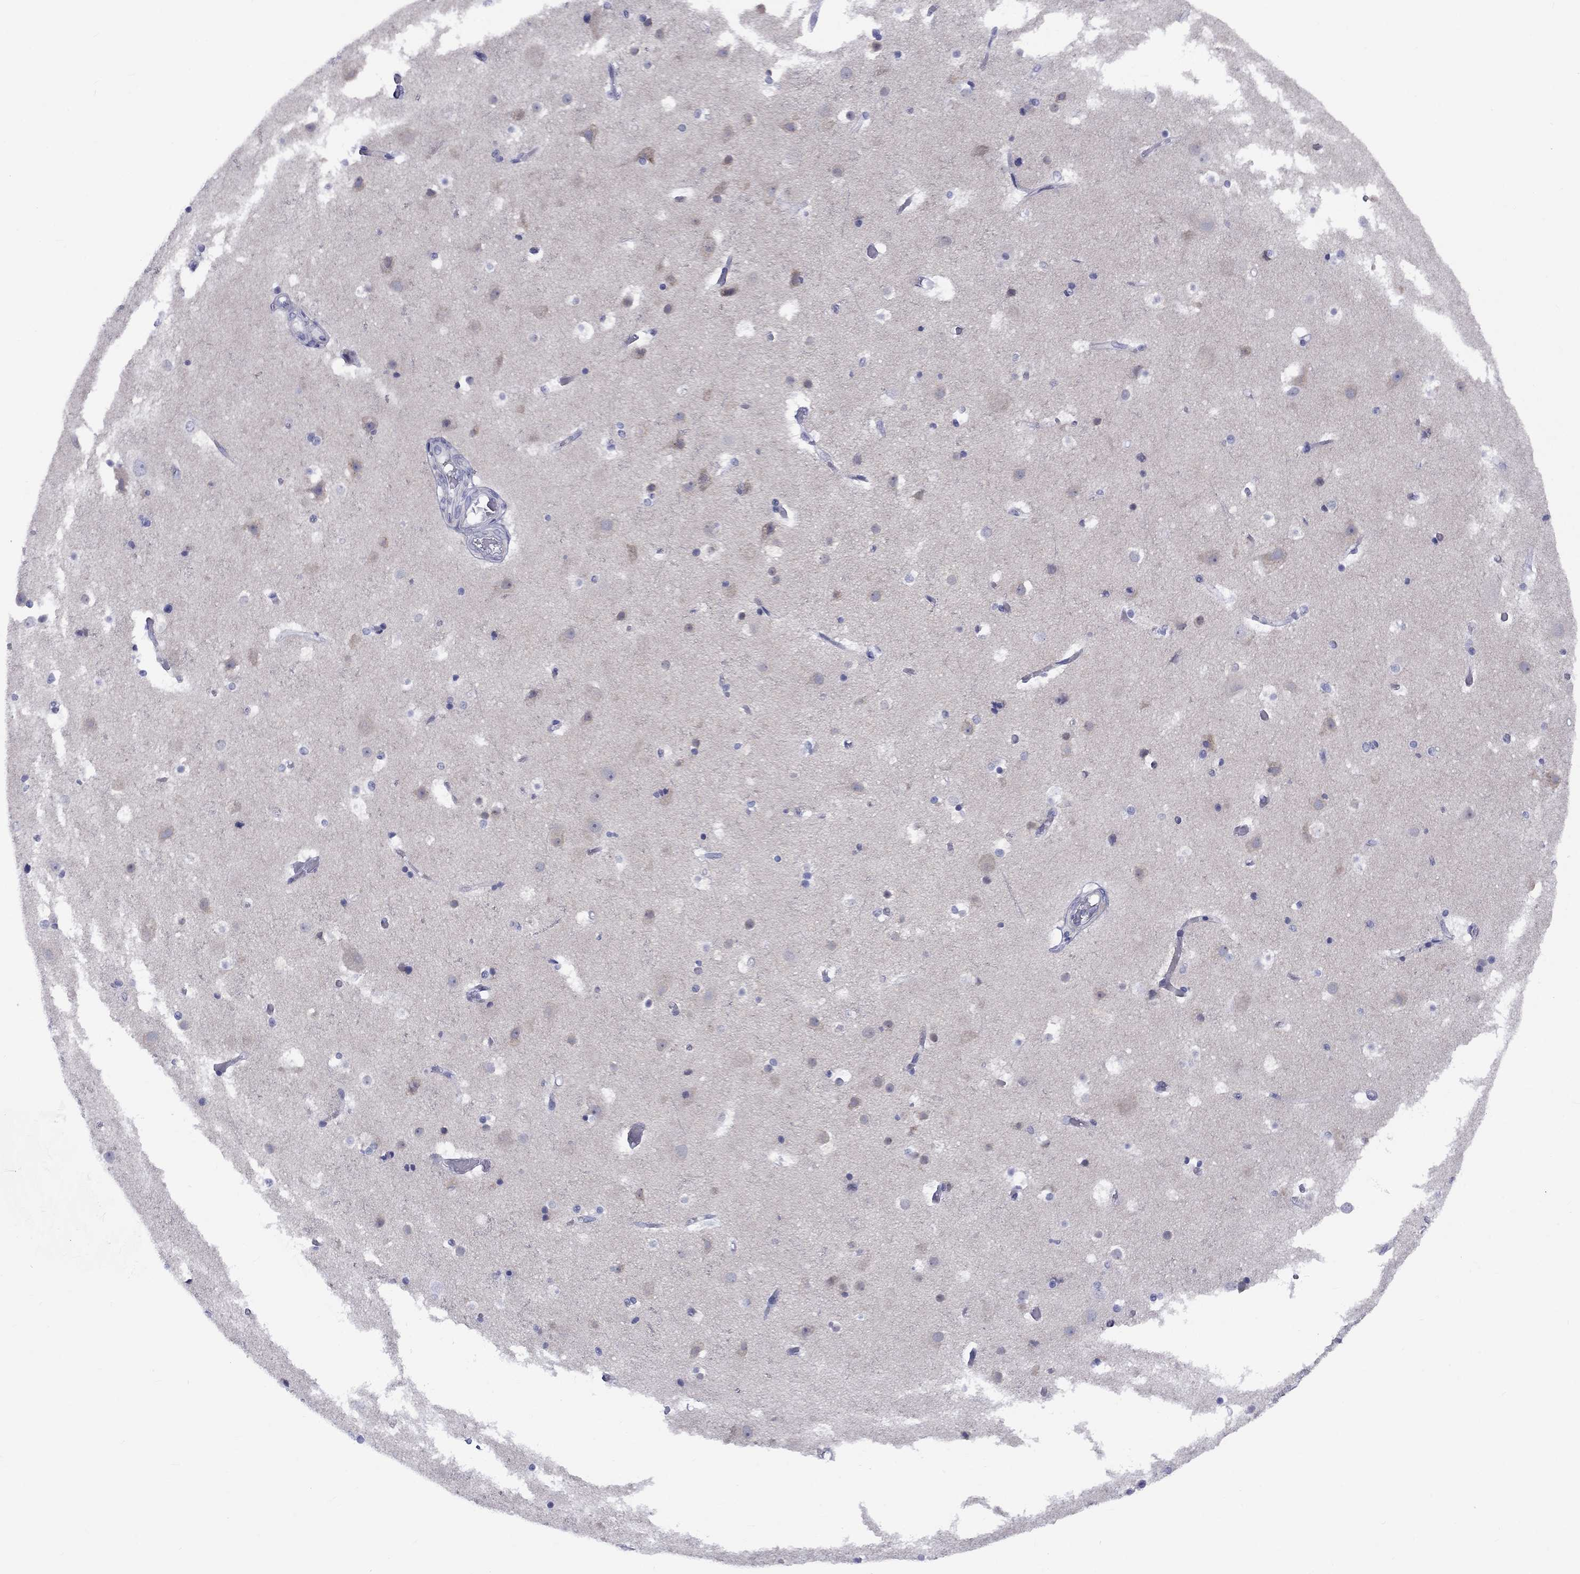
{"staining": {"intensity": "negative", "quantity": "none", "location": "none"}, "tissue": "cerebral cortex", "cell_type": "Endothelial cells", "image_type": "normal", "snomed": [{"axis": "morphology", "description": "Normal tissue, NOS"}, {"axis": "topography", "description": "Cerebral cortex"}], "caption": "DAB immunohistochemical staining of unremarkable cerebral cortex exhibits no significant expression in endothelial cells.", "gene": "CACNA1A", "patient": {"sex": "female", "age": 52}}